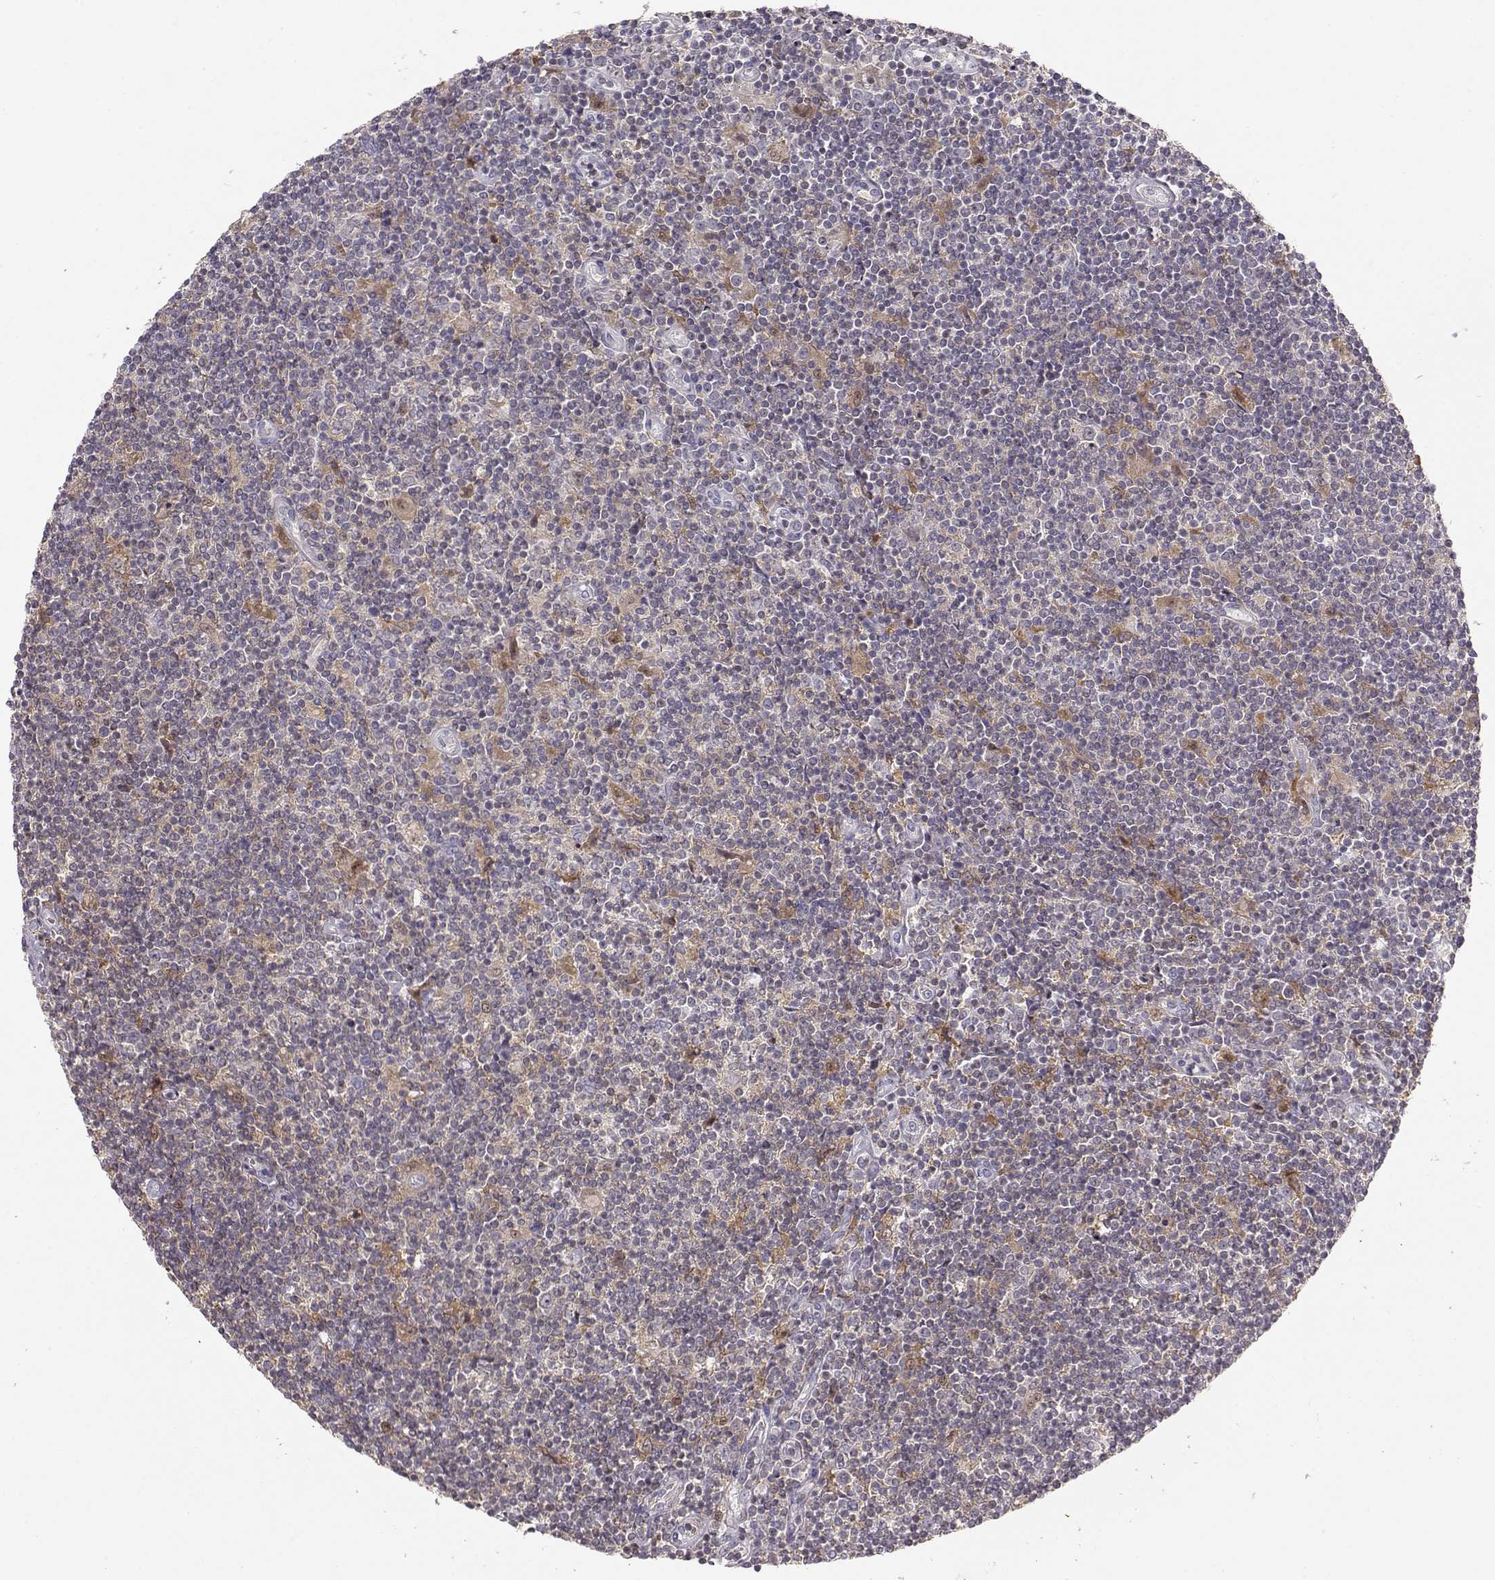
{"staining": {"intensity": "moderate", "quantity": ">75%", "location": "cytoplasmic/membranous"}, "tissue": "lymphoma", "cell_type": "Tumor cells", "image_type": "cancer", "snomed": [{"axis": "morphology", "description": "Hodgkin's disease, NOS"}, {"axis": "topography", "description": "Lymph node"}], "caption": "Protein staining shows moderate cytoplasmic/membranous positivity in approximately >75% of tumor cells in Hodgkin's disease.", "gene": "VAV1", "patient": {"sex": "male", "age": 40}}